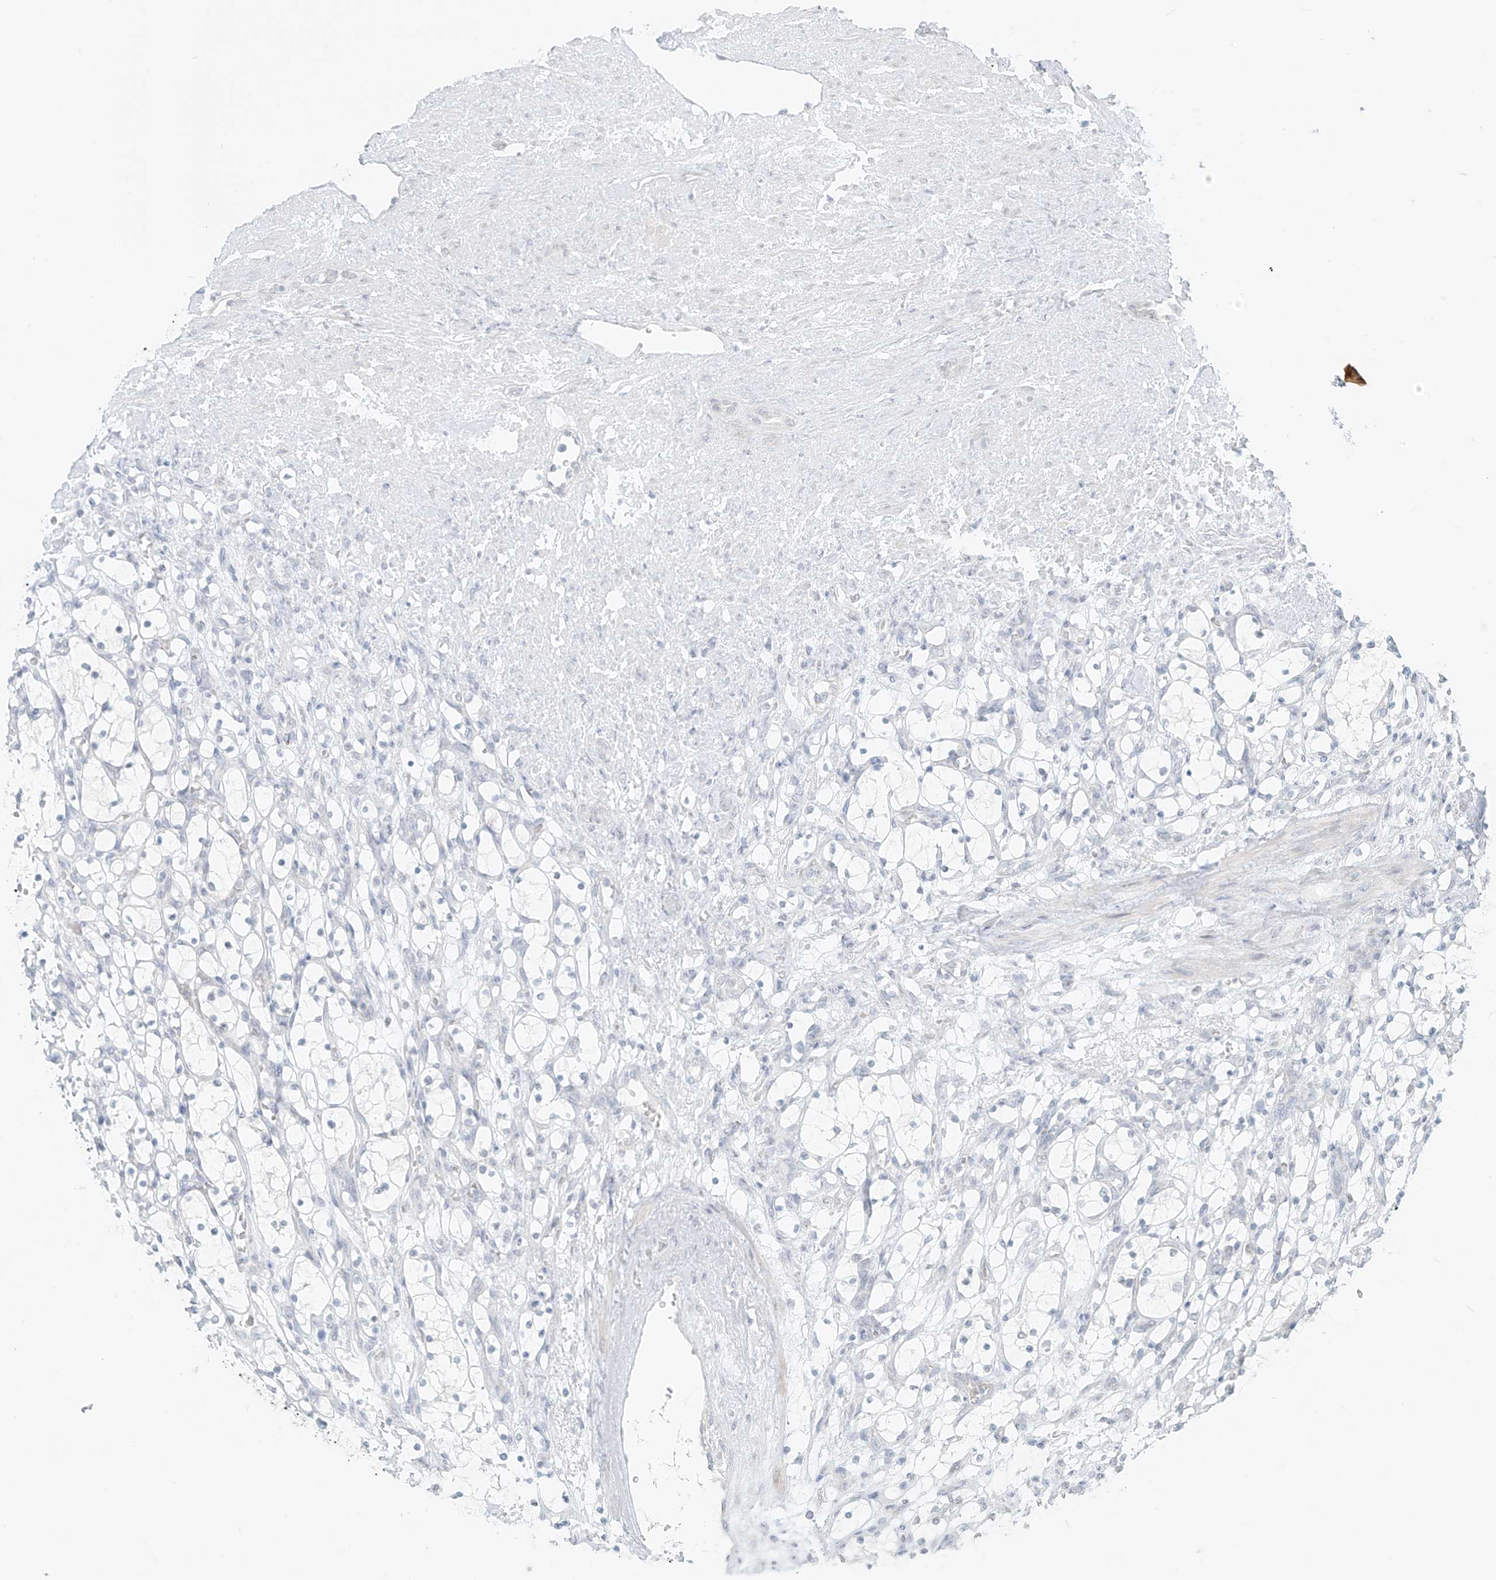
{"staining": {"intensity": "negative", "quantity": "none", "location": "none"}, "tissue": "renal cancer", "cell_type": "Tumor cells", "image_type": "cancer", "snomed": [{"axis": "morphology", "description": "Adenocarcinoma, NOS"}, {"axis": "topography", "description": "Kidney"}], "caption": "Human adenocarcinoma (renal) stained for a protein using immunohistochemistry (IHC) displays no positivity in tumor cells.", "gene": "OSBPL7", "patient": {"sex": "female", "age": 69}}